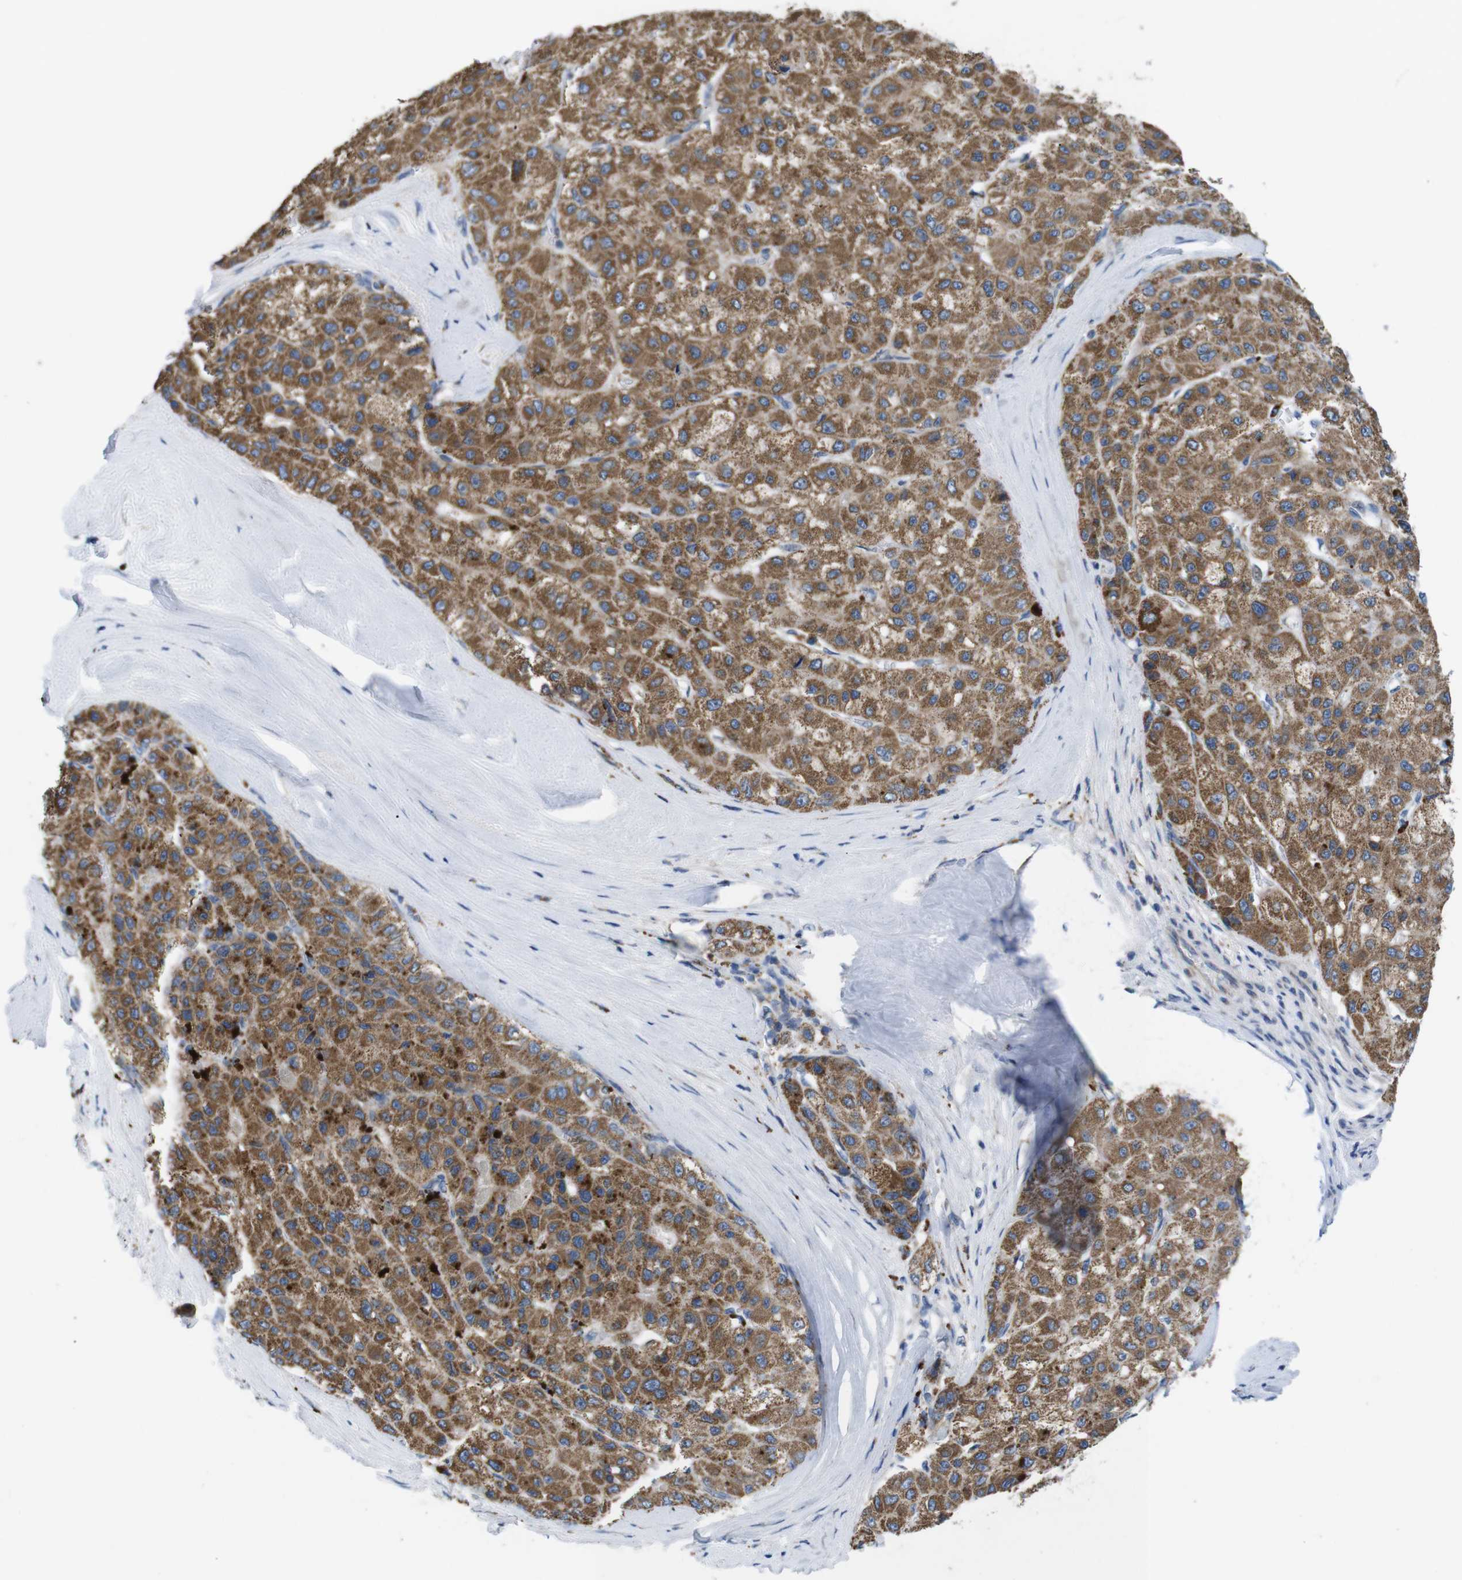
{"staining": {"intensity": "moderate", "quantity": ">75%", "location": "cytoplasmic/membranous"}, "tissue": "liver cancer", "cell_type": "Tumor cells", "image_type": "cancer", "snomed": [{"axis": "morphology", "description": "Carcinoma, Hepatocellular, NOS"}, {"axis": "topography", "description": "Liver"}], "caption": "IHC of human liver cancer reveals medium levels of moderate cytoplasmic/membranous expression in approximately >75% of tumor cells.", "gene": "F2RL1", "patient": {"sex": "male", "age": 80}}